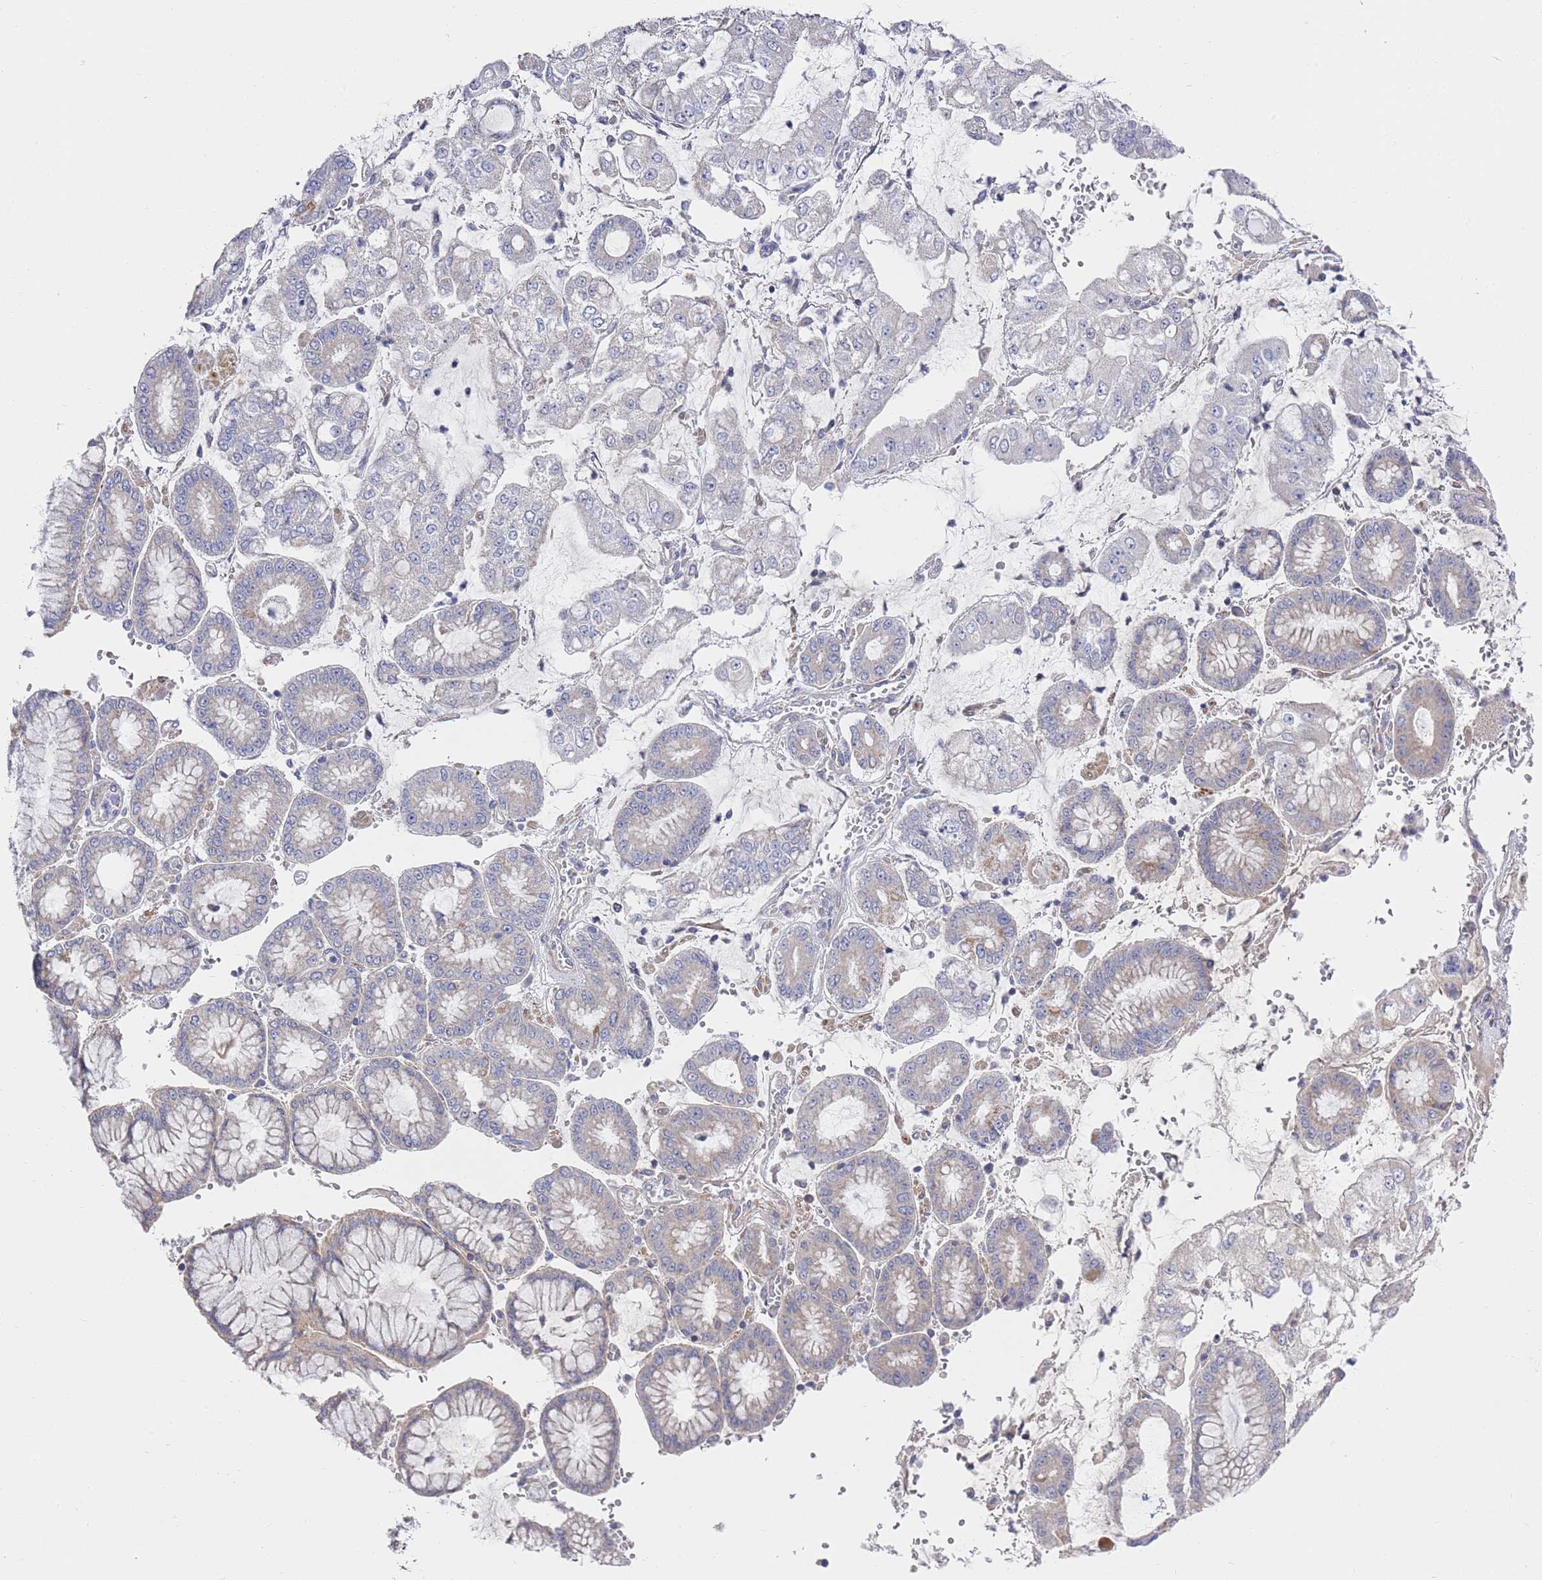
{"staining": {"intensity": "negative", "quantity": "none", "location": "none"}, "tissue": "stomach cancer", "cell_type": "Tumor cells", "image_type": "cancer", "snomed": [{"axis": "morphology", "description": "Adenocarcinoma, NOS"}, {"axis": "topography", "description": "Stomach"}], "caption": "Stomach cancer was stained to show a protein in brown. There is no significant staining in tumor cells.", "gene": "SCAPER", "patient": {"sex": "male", "age": 76}}